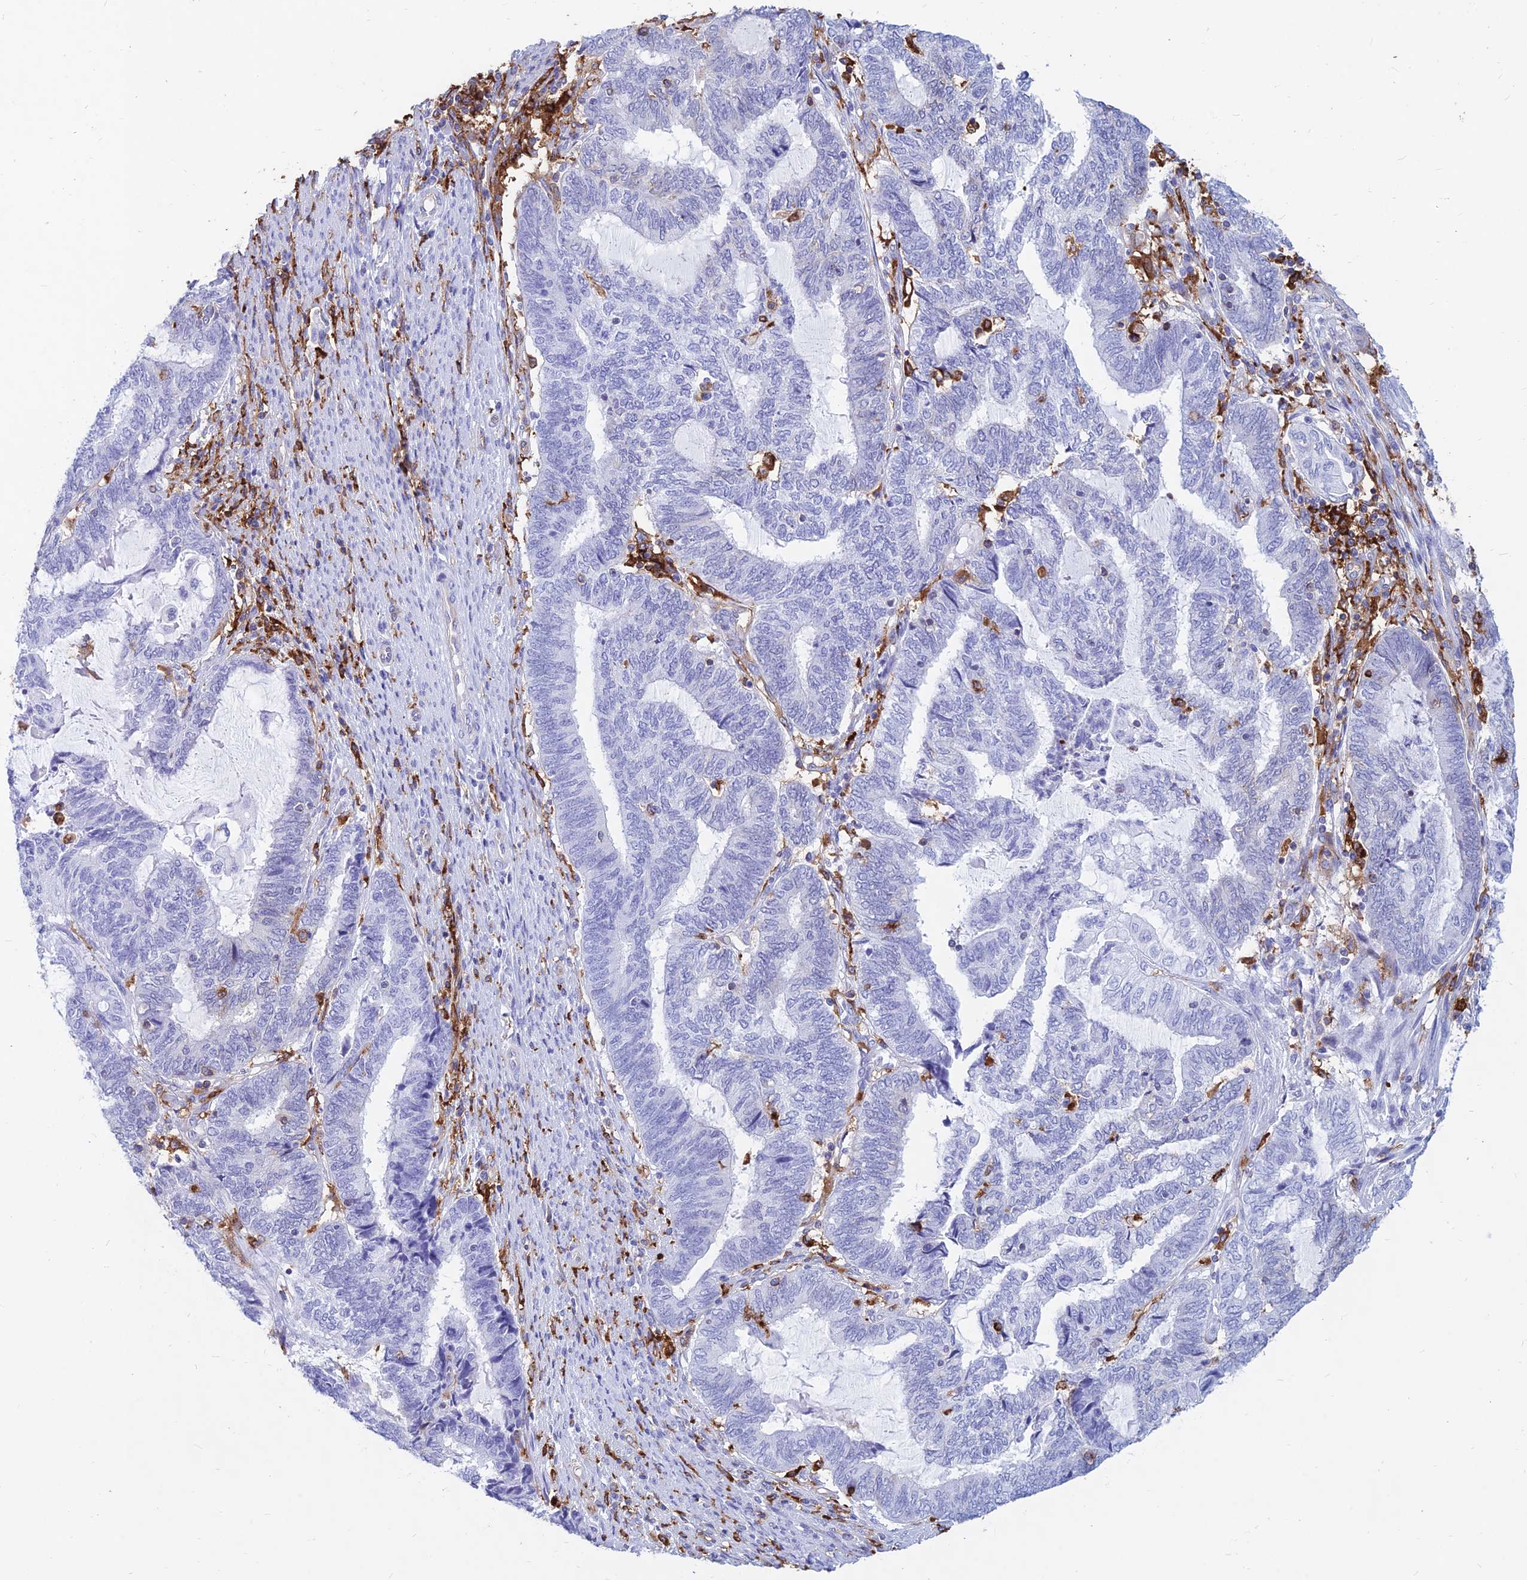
{"staining": {"intensity": "negative", "quantity": "none", "location": "none"}, "tissue": "endometrial cancer", "cell_type": "Tumor cells", "image_type": "cancer", "snomed": [{"axis": "morphology", "description": "Adenocarcinoma, NOS"}, {"axis": "topography", "description": "Uterus"}, {"axis": "topography", "description": "Endometrium"}], "caption": "DAB (3,3'-diaminobenzidine) immunohistochemical staining of endometrial cancer (adenocarcinoma) shows no significant staining in tumor cells. The staining is performed using DAB brown chromogen with nuclei counter-stained in using hematoxylin.", "gene": "HLA-DRB1", "patient": {"sex": "female", "age": 70}}